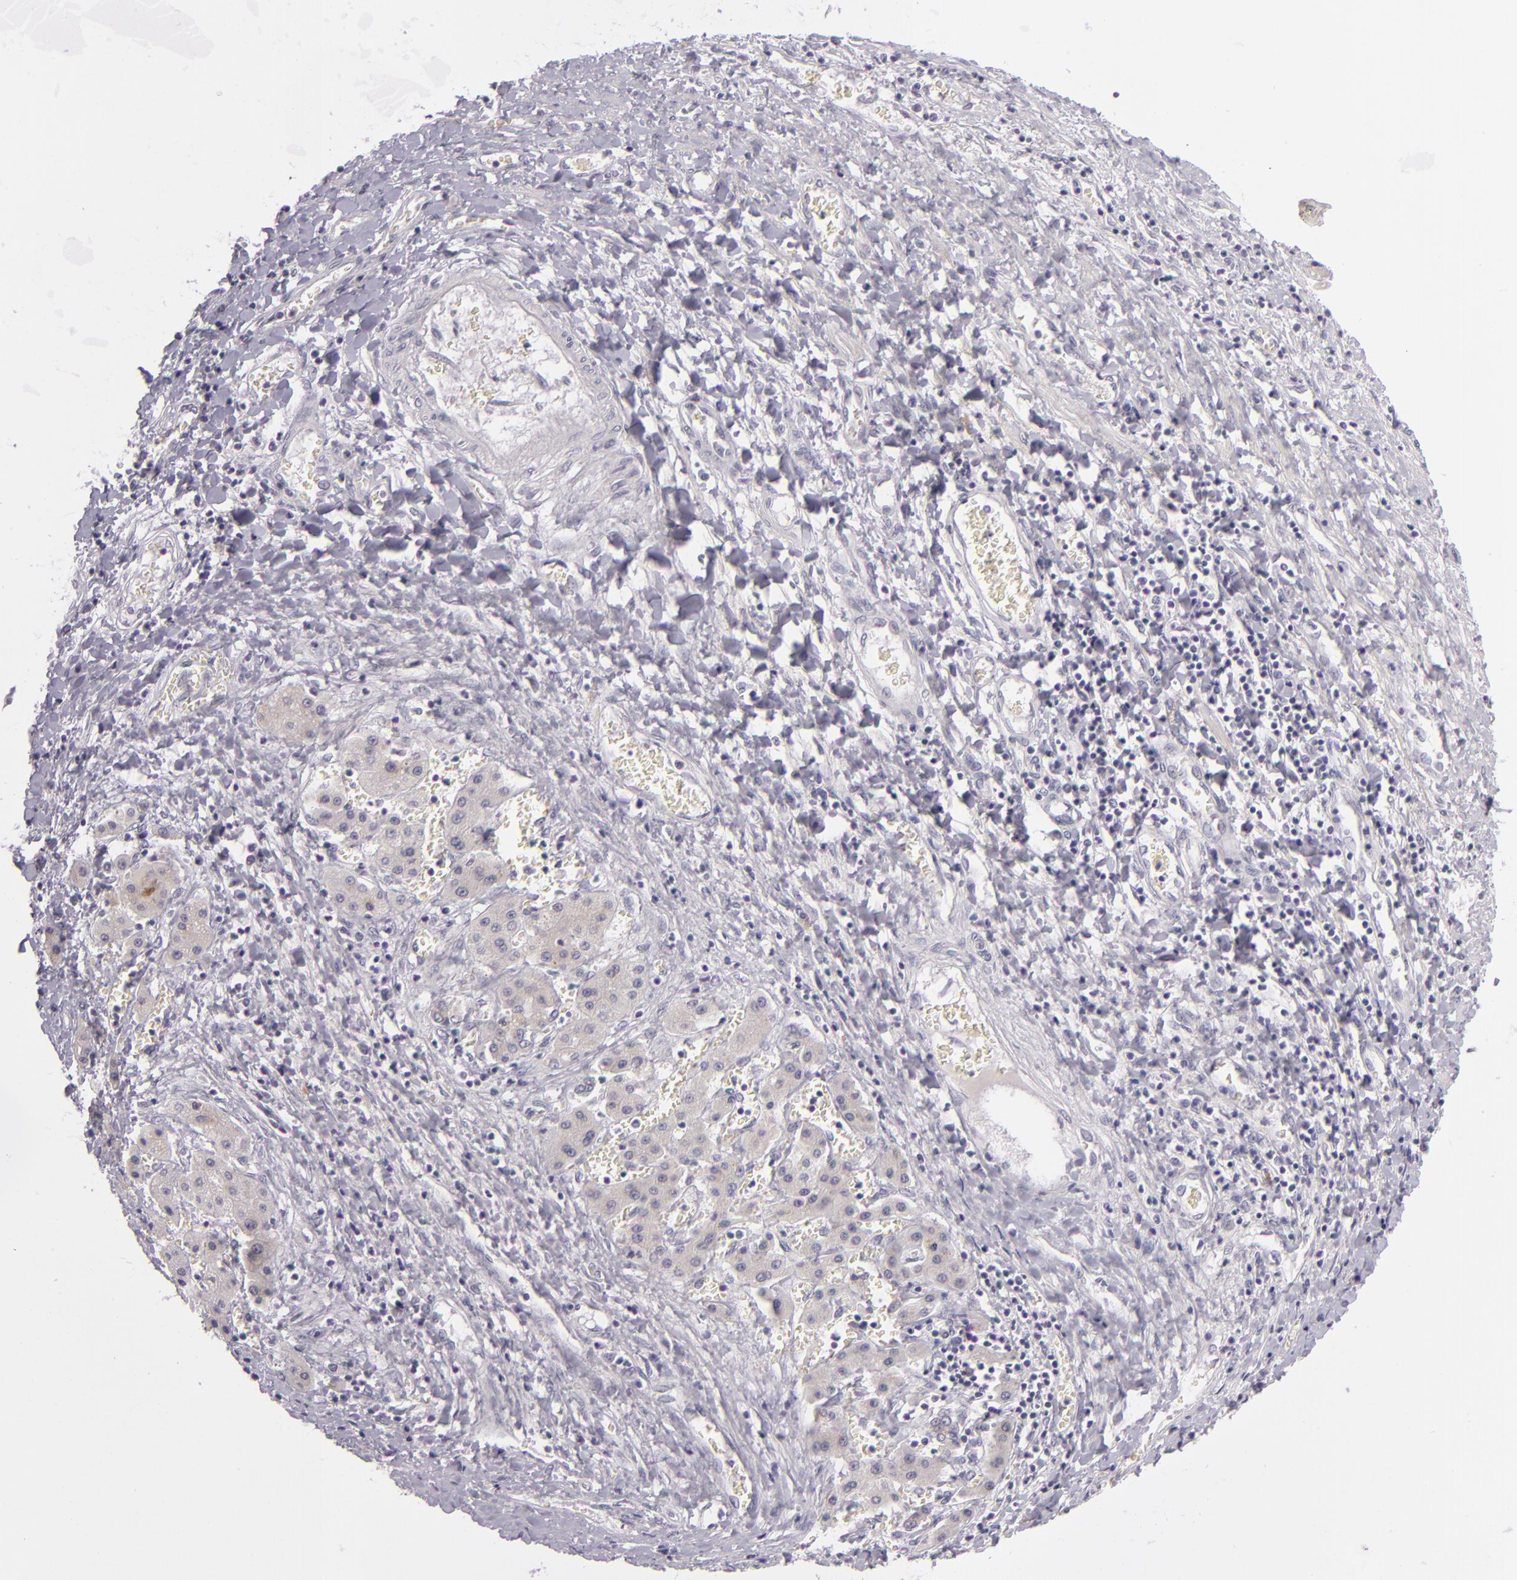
{"staining": {"intensity": "negative", "quantity": "none", "location": "none"}, "tissue": "liver cancer", "cell_type": "Tumor cells", "image_type": "cancer", "snomed": [{"axis": "morphology", "description": "Carcinoma, Hepatocellular, NOS"}, {"axis": "topography", "description": "Liver"}], "caption": "This is an immunohistochemistry photomicrograph of human liver cancer. There is no positivity in tumor cells.", "gene": "DAG1", "patient": {"sex": "male", "age": 24}}